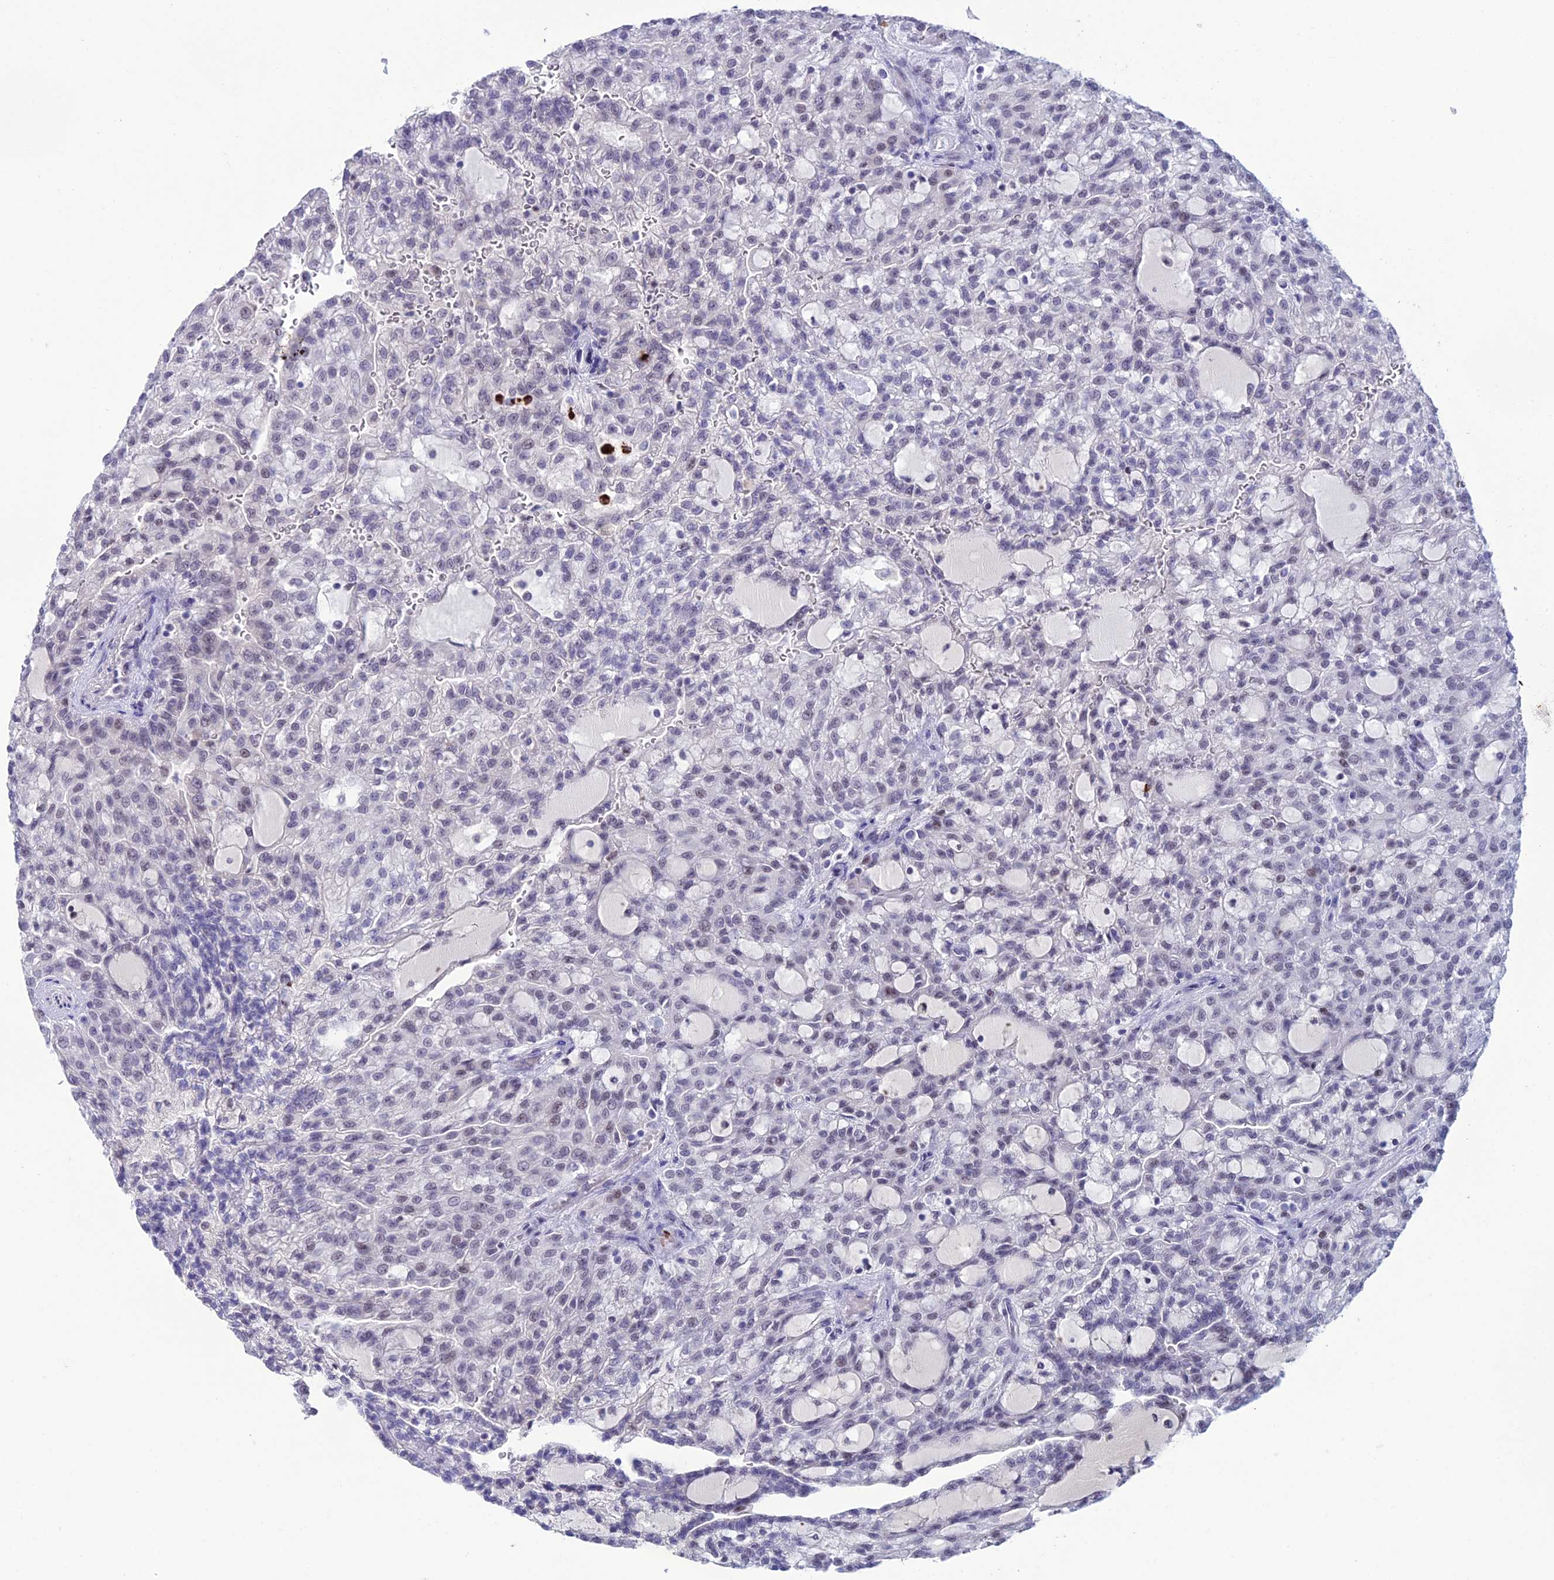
{"staining": {"intensity": "negative", "quantity": "none", "location": "none"}, "tissue": "renal cancer", "cell_type": "Tumor cells", "image_type": "cancer", "snomed": [{"axis": "morphology", "description": "Adenocarcinoma, NOS"}, {"axis": "topography", "description": "Kidney"}], "caption": "Immunohistochemical staining of human renal cancer reveals no significant expression in tumor cells. Nuclei are stained in blue.", "gene": "MFSD2B", "patient": {"sex": "male", "age": 63}}